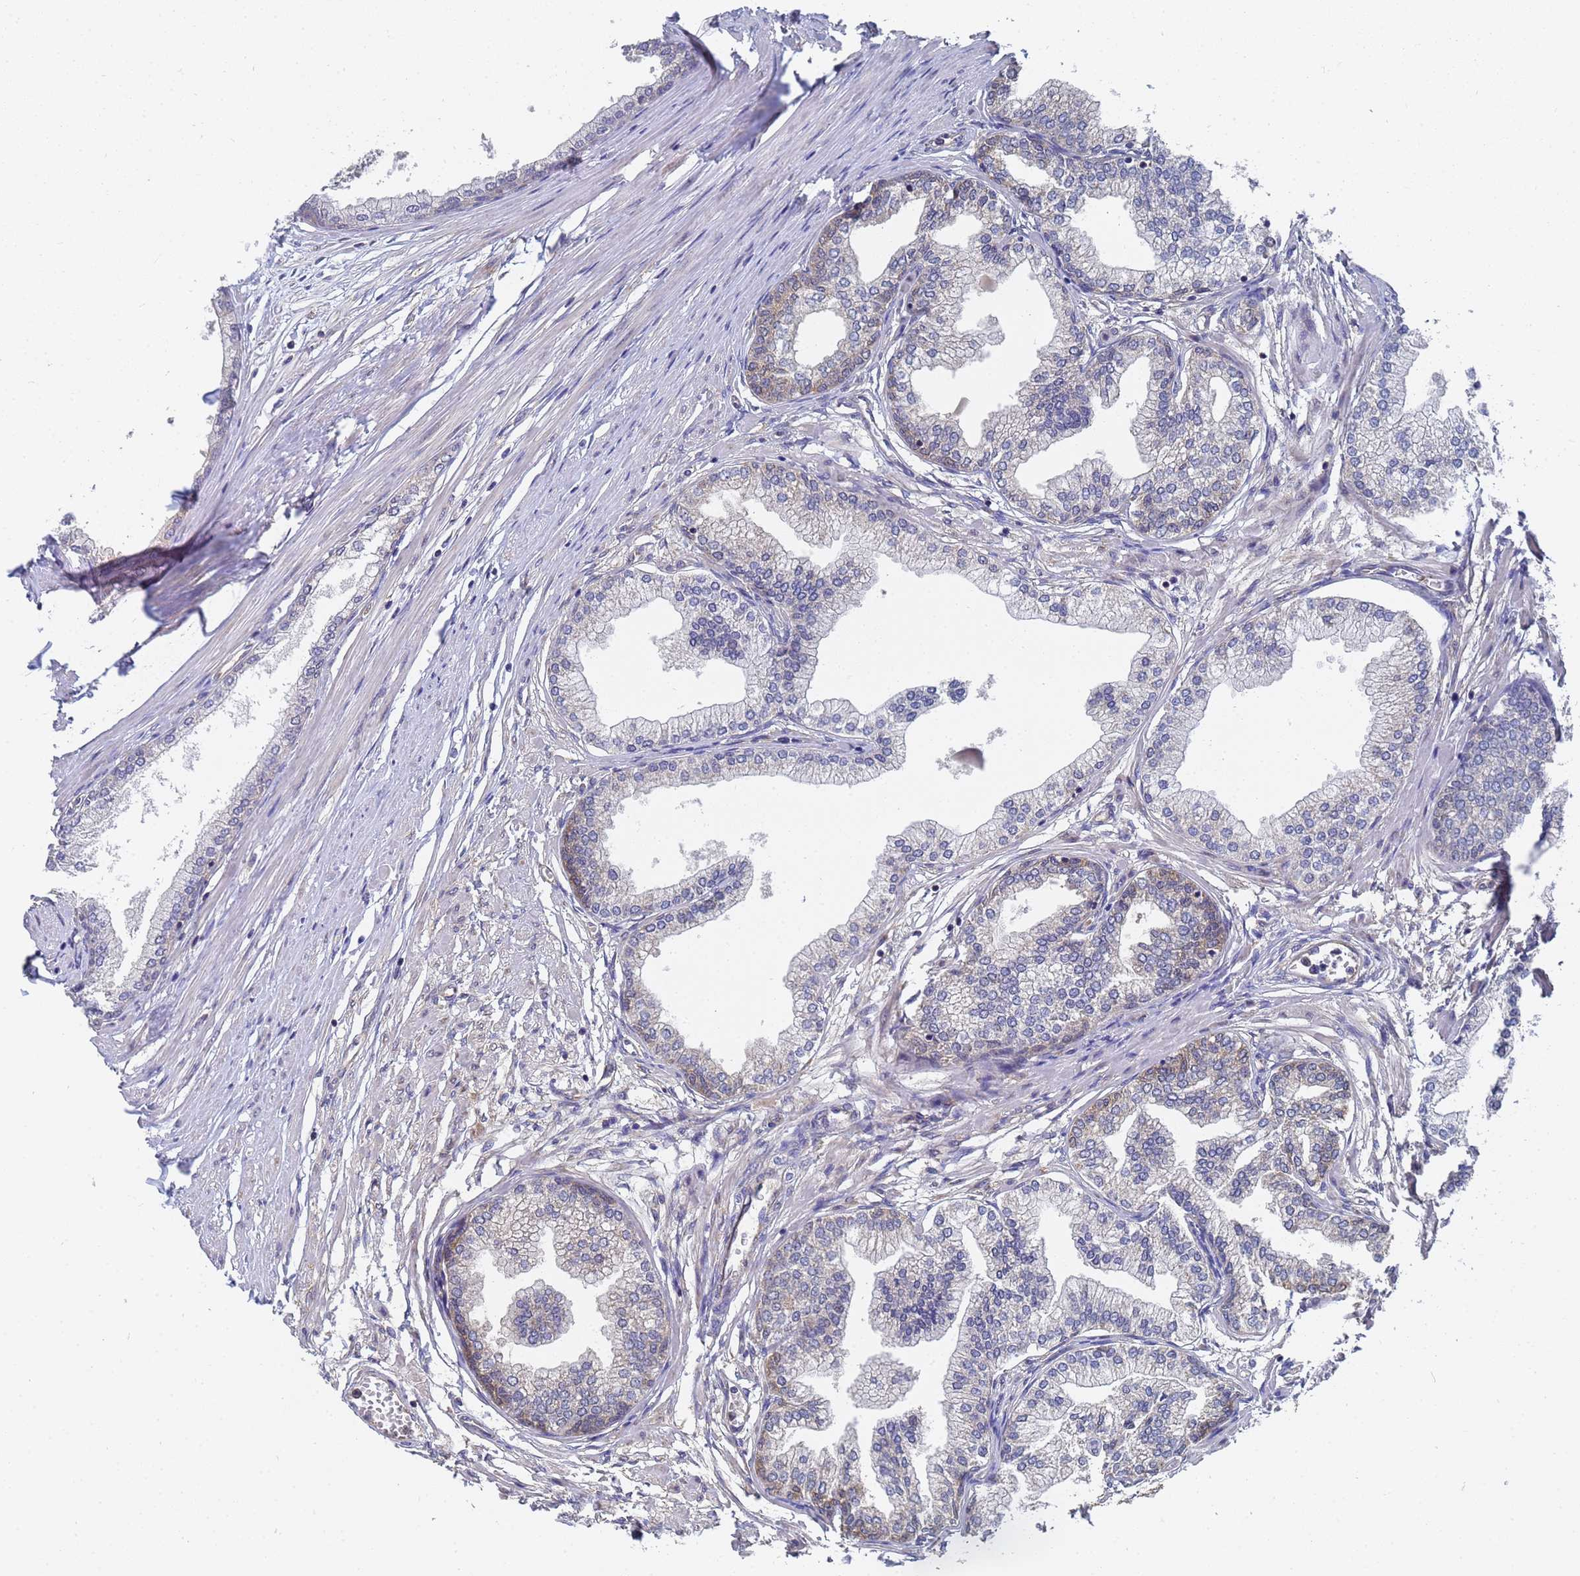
{"staining": {"intensity": "weak", "quantity": "<25%", "location": "cytoplasmic/membranous"}, "tissue": "prostate", "cell_type": "Glandular cells", "image_type": "normal", "snomed": [{"axis": "morphology", "description": "Normal tissue, NOS"}, {"axis": "morphology", "description": "Urothelial carcinoma, Low grade"}, {"axis": "topography", "description": "Urinary bladder"}, {"axis": "topography", "description": "Prostate"}], "caption": "DAB immunohistochemical staining of normal prostate reveals no significant staining in glandular cells. The staining was performed using DAB (3,3'-diaminobenzidine) to visualize the protein expression in brown, while the nuclei were stained in blue with hematoxylin (Magnification: 20x).", "gene": "ALS2CL", "patient": {"sex": "male", "age": 60}}